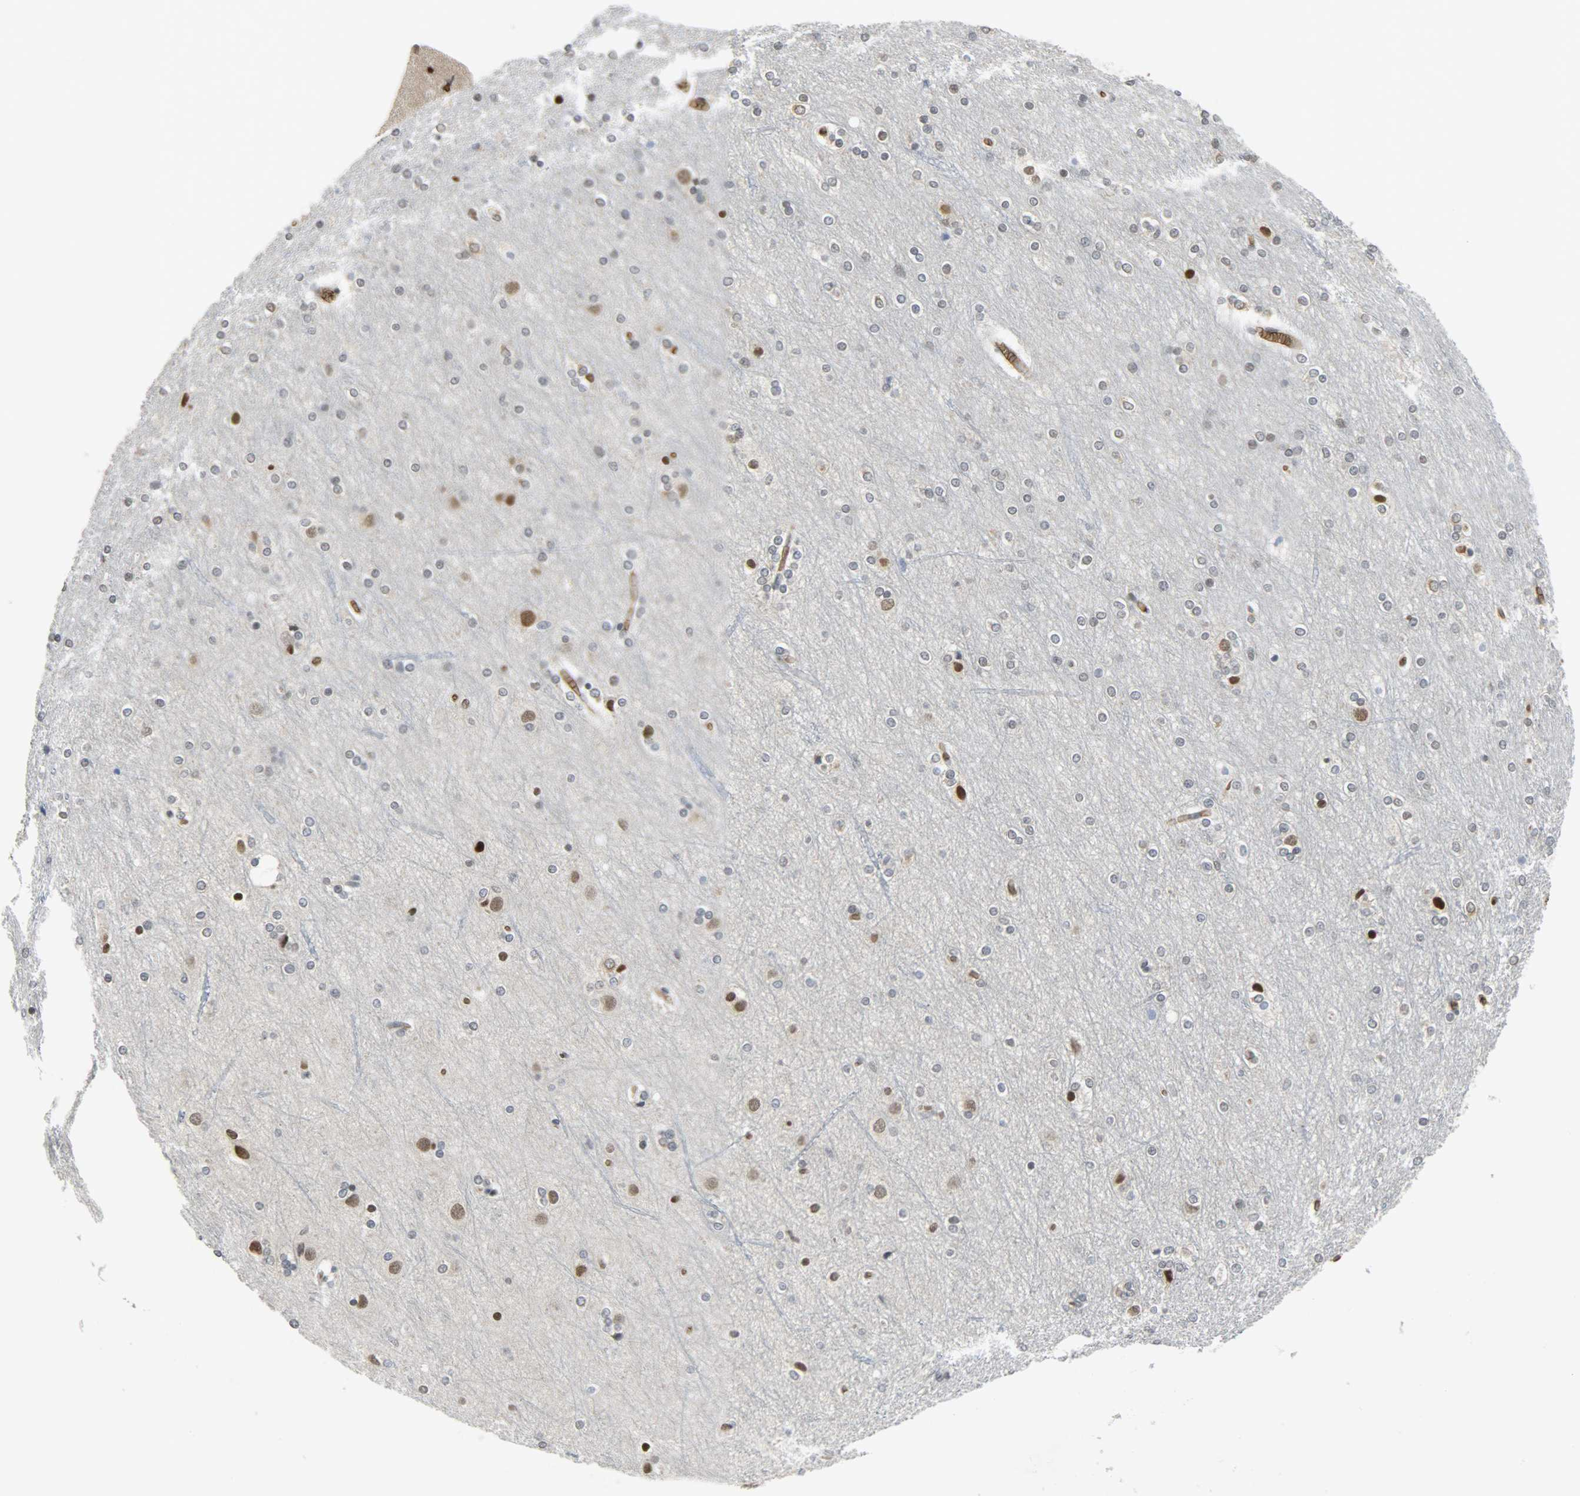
{"staining": {"intensity": "negative", "quantity": "none", "location": "none"}, "tissue": "cerebral cortex", "cell_type": "Endothelial cells", "image_type": "normal", "snomed": [{"axis": "morphology", "description": "Normal tissue, NOS"}, {"axis": "topography", "description": "Cerebral cortex"}], "caption": "This is an immunohistochemistry (IHC) histopathology image of unremarkable cerebral cortex. There is no staining in endothelial cells.", "gene": "SNAI1", "patient": {"sex": "female", "age": 54}}